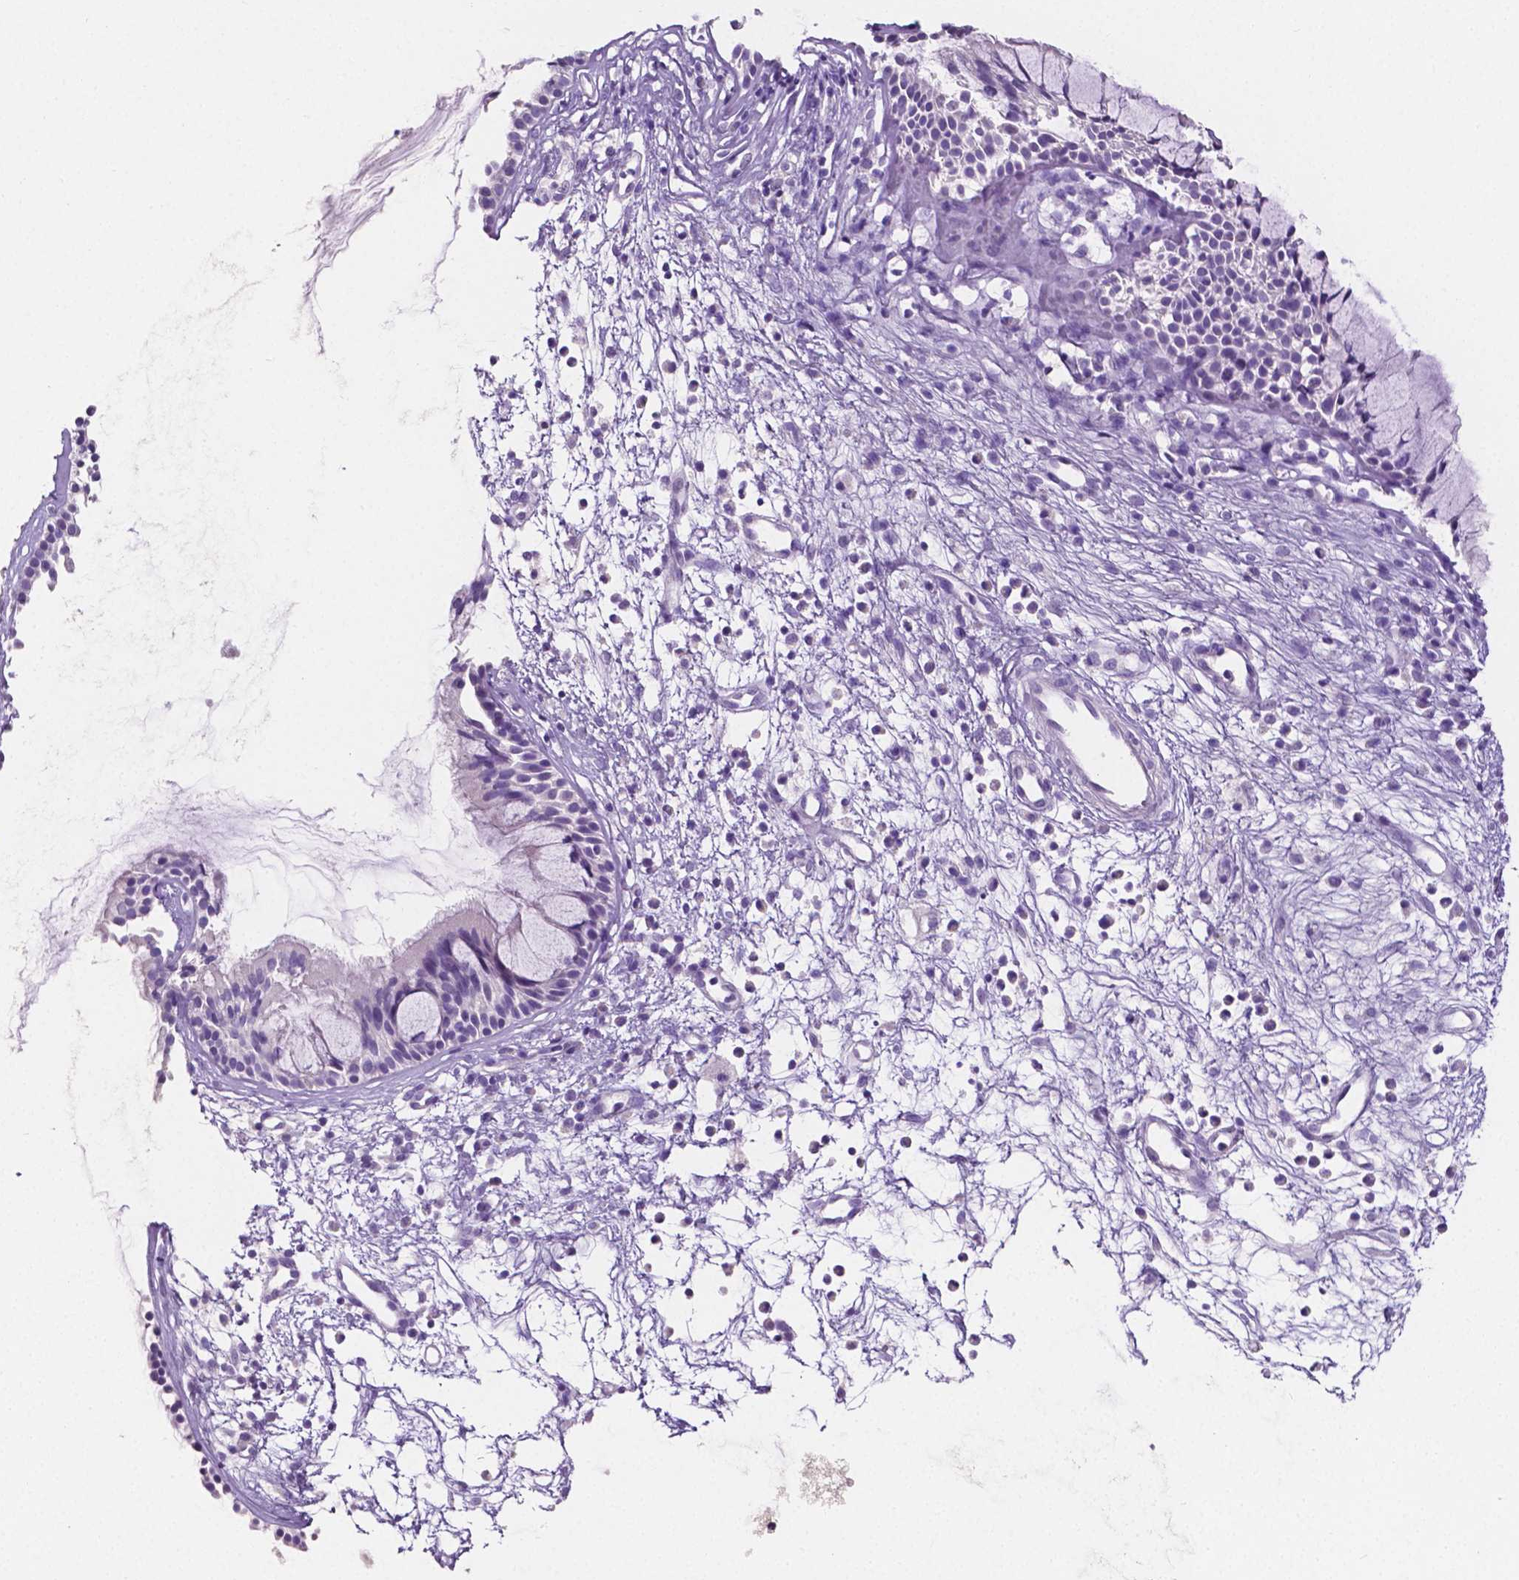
{"staining": {"intensity": "negative", "quantity": "none", "location": "none"}, "tissue": "nasopharynx", "cell_type": "Respiratory epithelial cells", "image_type": "normal", "snomed": [{"axis": "morphology", "description": "Normal tissue, NOS"}, {"axis": "topography", "description": "Nasopharynx"}], "caption": "Immunohistochemistry (IHC) photomicrograph of normal nasopharynx stained for a protein (brown), which shows no staining in respiratory epithelial cells.", "gene": "SLC22A2", "patient": {"sex": "male", "age": 77}}